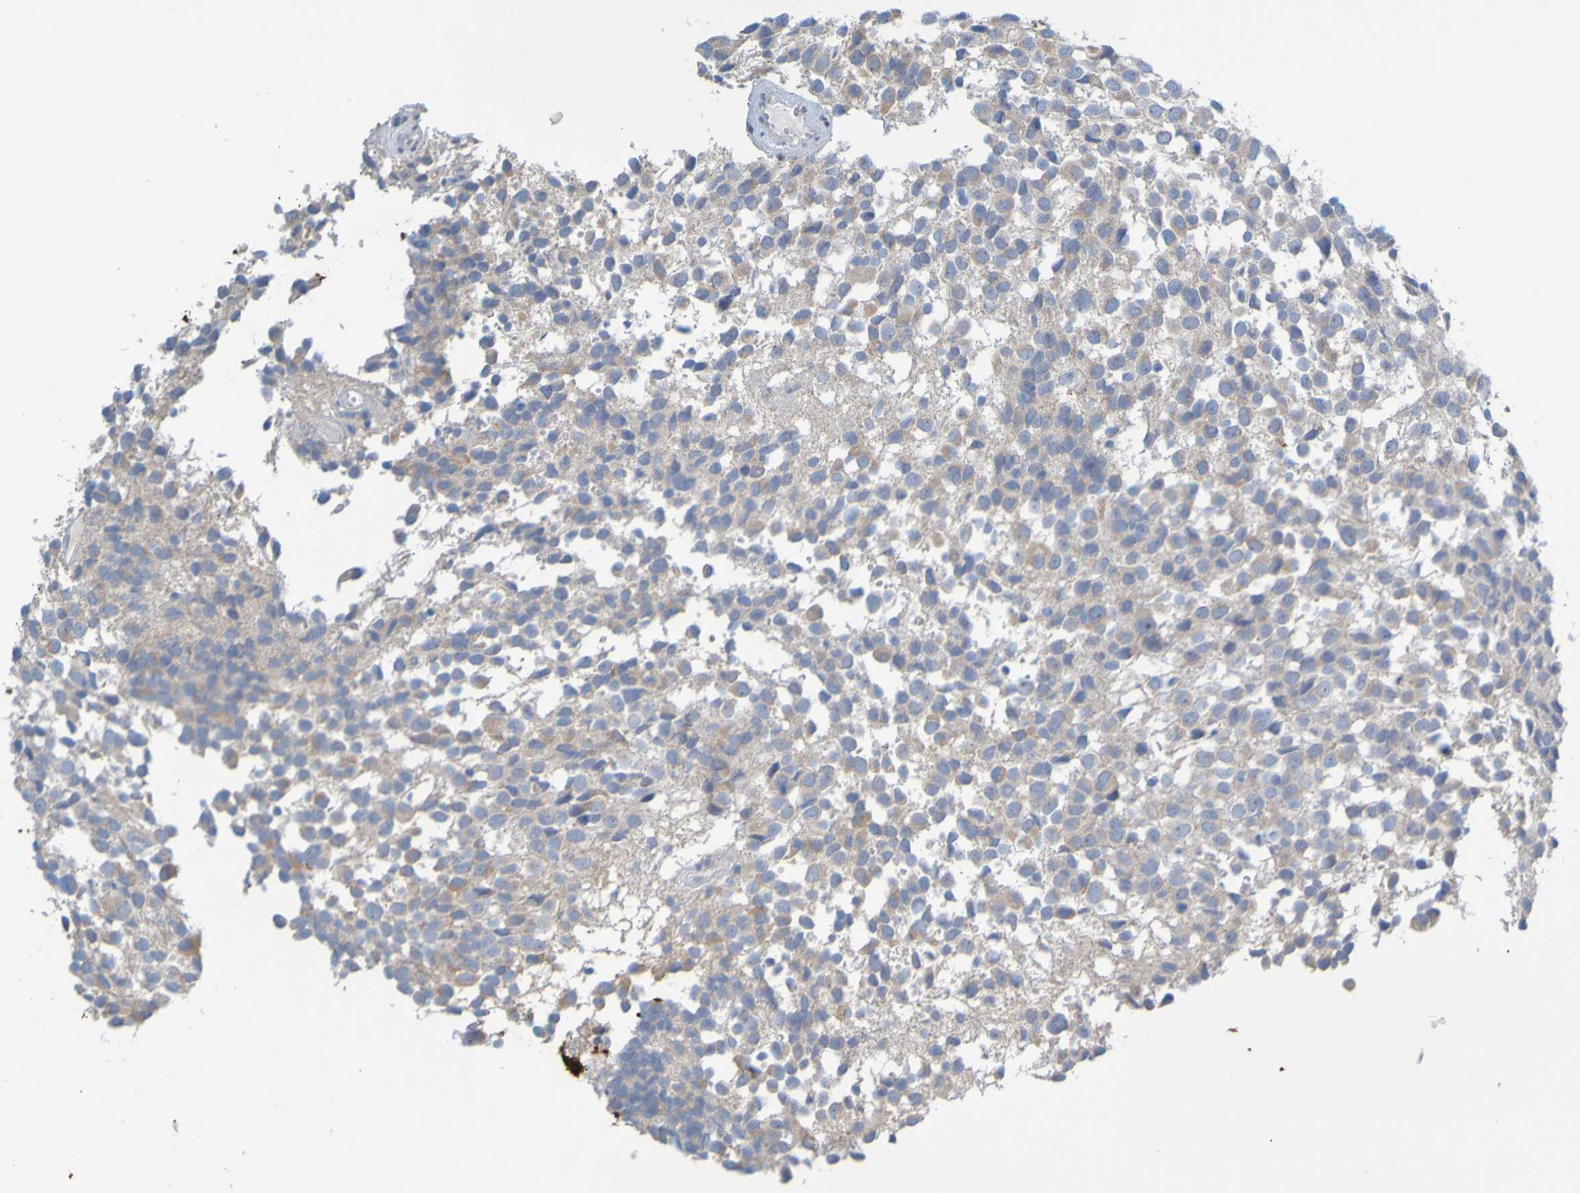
{"staining": {"intensity": "weak", "quantity": ">75%", "location": "cytoplasmic/membranous"}, "tissue": "glioma", "cell_type": "Tumor cells", "image_type": "cancer", "snomed": [{"axis": "morphology", "description": "Glioma, malignant, High grade"}, {"axis": "topography", "description": "Brain"}], "caption": "Immunohistochemical staining of malignant glioma (high-grade) shows low levels of weak cytoplasmic/membranous protein positivity in about >75% of tumor cells.", "gene": "MAG", "patient": {"sex": "male", "age": 32}}